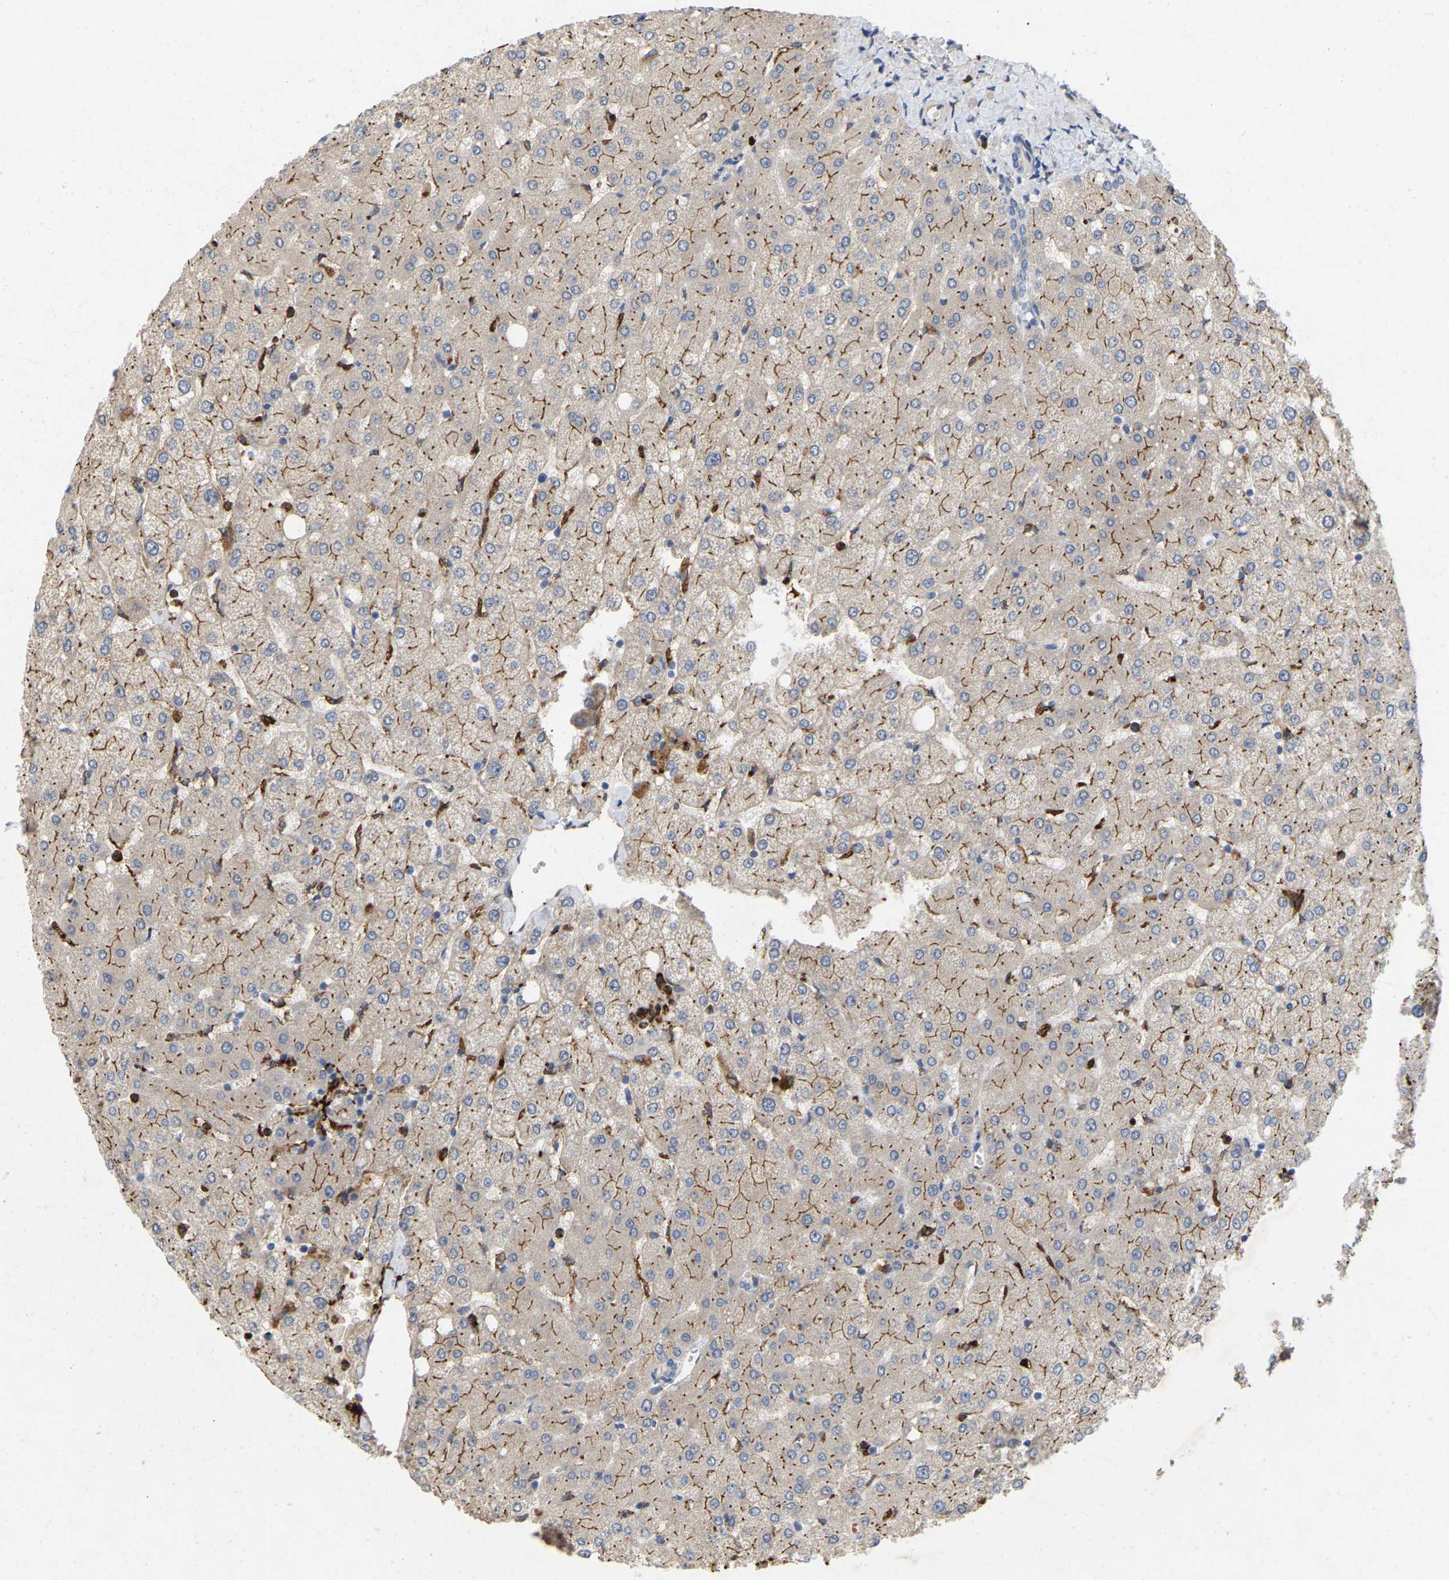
{"staining": {"intensity": "moderate", "quantity": "25%-75%", "location": "cytoplasmic/membranous"}, "tissue": "liver", "cell_type": "Cholangiocytes", "image_type": "normal", "snomed": [{"axis": "morphology", "description": "Normal tissue, NOS"}, {"axis": "topography", "description": "Liver"}], "caption": "Immunohistochemistry (IHC) photomicrograph of benign liver: human liver stained using immunohistochemistry (IHC) demonstrates medium levels of moderate protein expression localized specifically in the cytoplasmic/membranous of cholangiocytes, appearing as a cytoplasmic/membranous brown color.", "gene": "RHEB", "patient": {"sex": "female", "age": 54}}